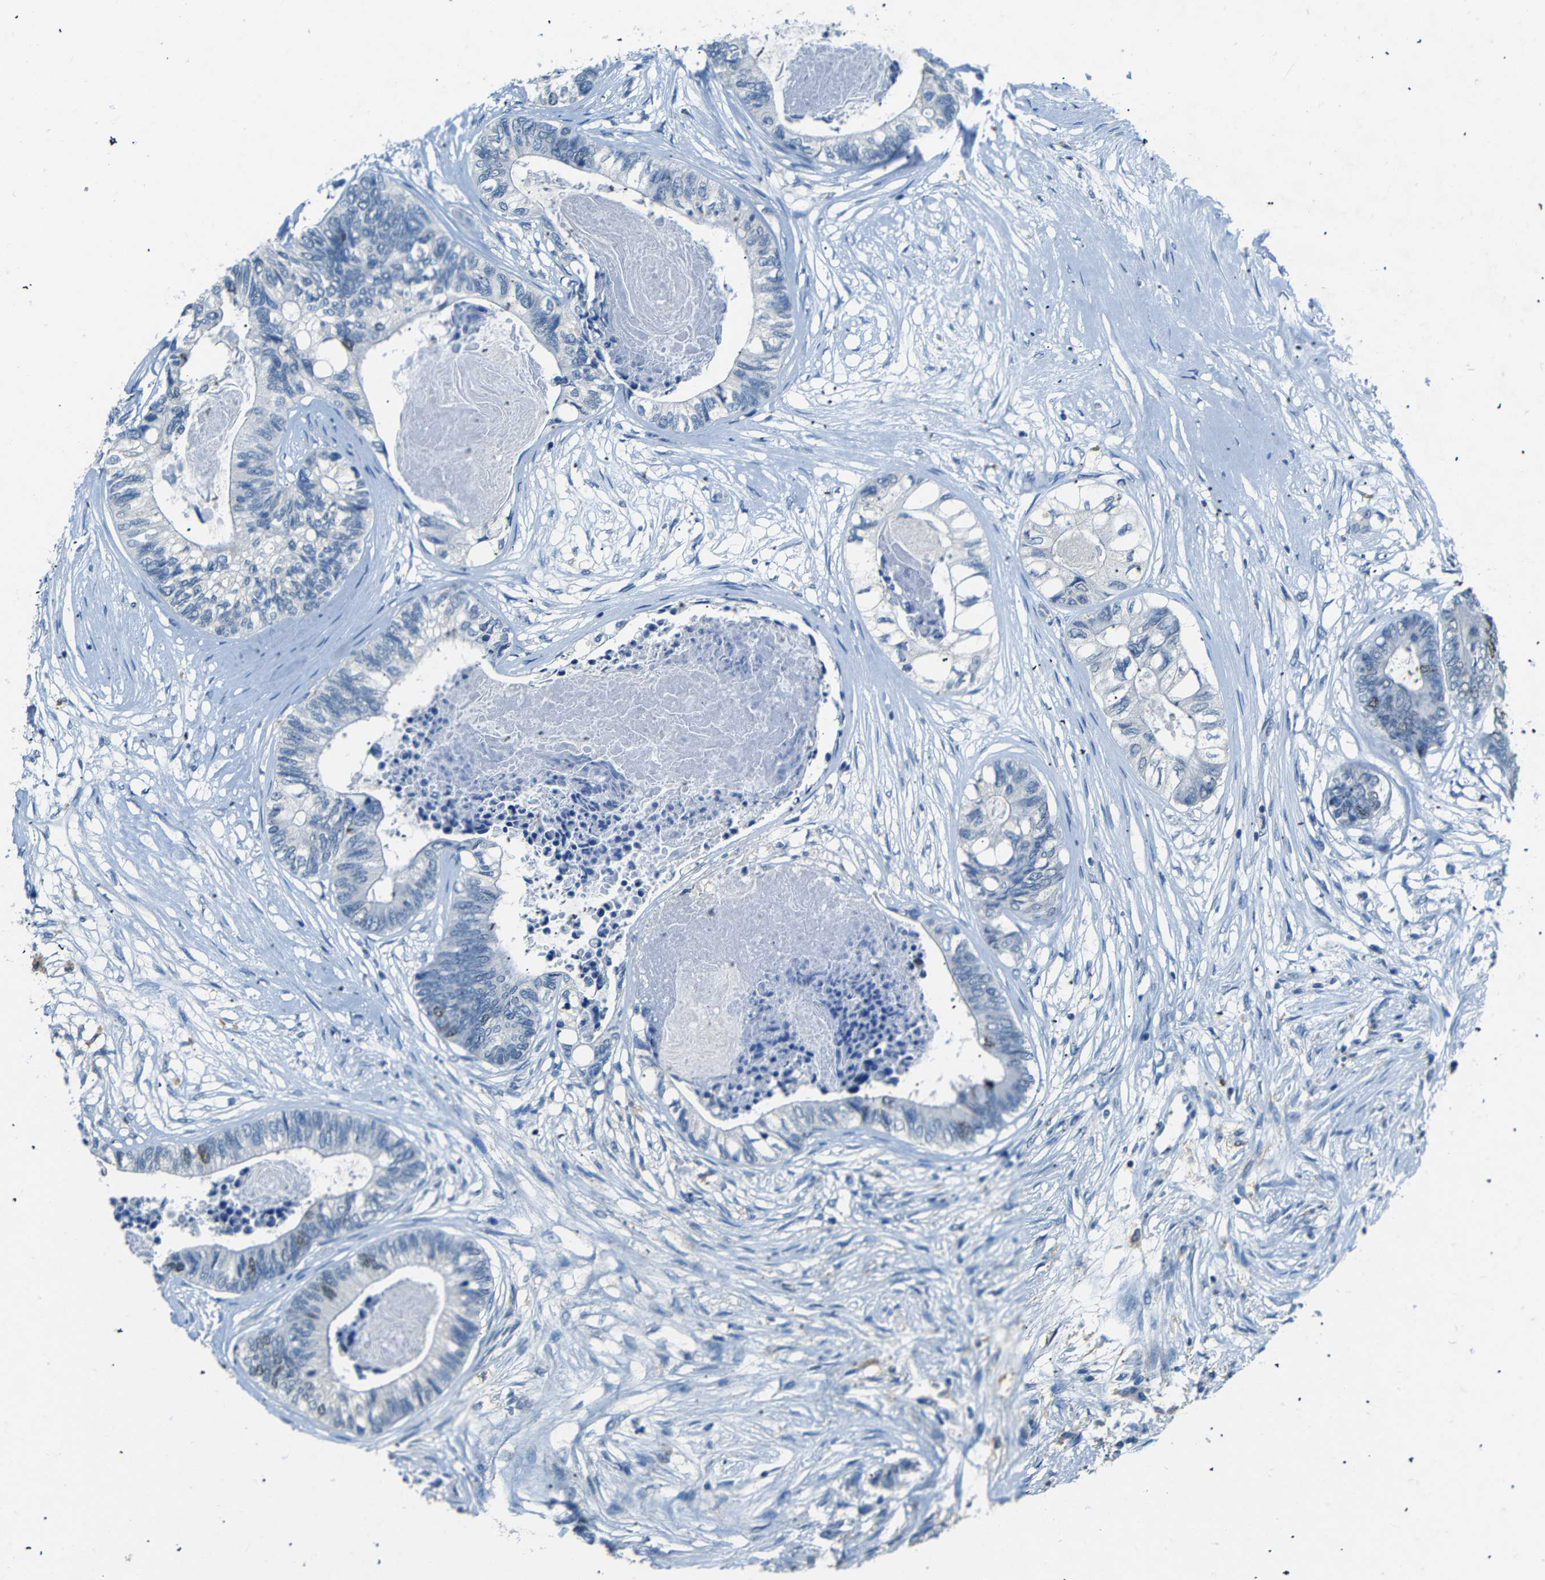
{"staining": {"intensity": "weak", "quantity": "<25%", "location": "nuclear"}, "tissue": "colorectal cancer", "cell_type": "Tumor cells", "image_type": "cancer", "snomed": [{"axis": "morphology", "description": "Adenocarcinoma, NOS"}, {"axis": "topography", "description": "Rectum"}], "caption": "Immunohistochemistry (IHC) micrograph of colorectal adenocarcinoma stained for a protein (brown), which exhibits no staining in tumor cells.", "gene": "INCENP", "patient": {"sex": "male", "age": 63}}